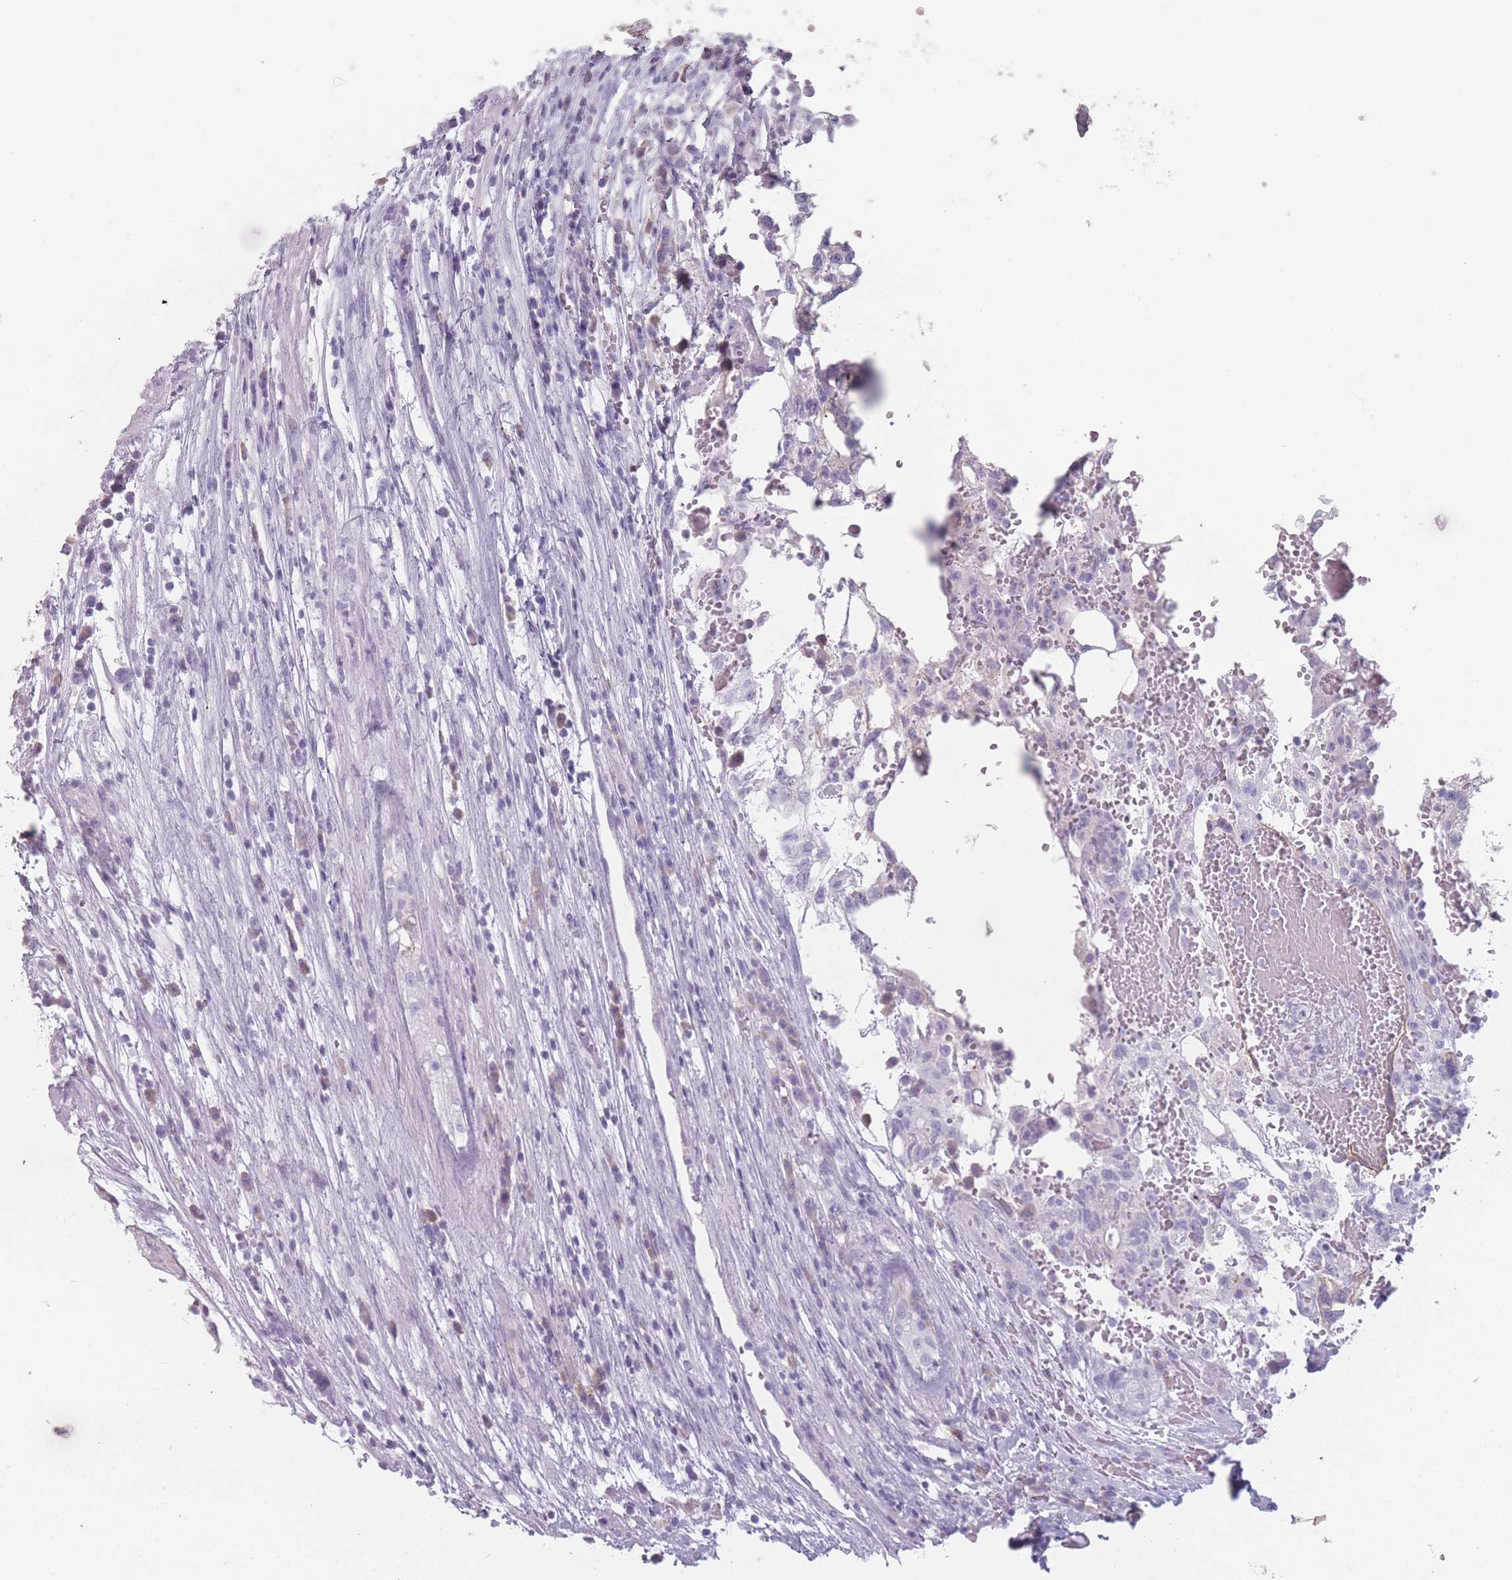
{"staining": {"intensity": "negative", "quantity": "none", "location": "none"}, "tissue": "testis cancer", "cell_type": "Tumor cells", "image_type": "cancer", "snomed": [{"axis": "morphology", "description": "Normal tissue, NOS"}, {"axis": "morphology", "description": "Carcinoma, Embryonal, NOS"}, {"axis": "topography", "description": "Testis"}], "caption": "The histopathology image shows no significant expression in tumor cells of testis cancer. Nuclei are stained in blue.", "gene": "PPFIA3", "patient": {"sex": "male", "age": 32}}